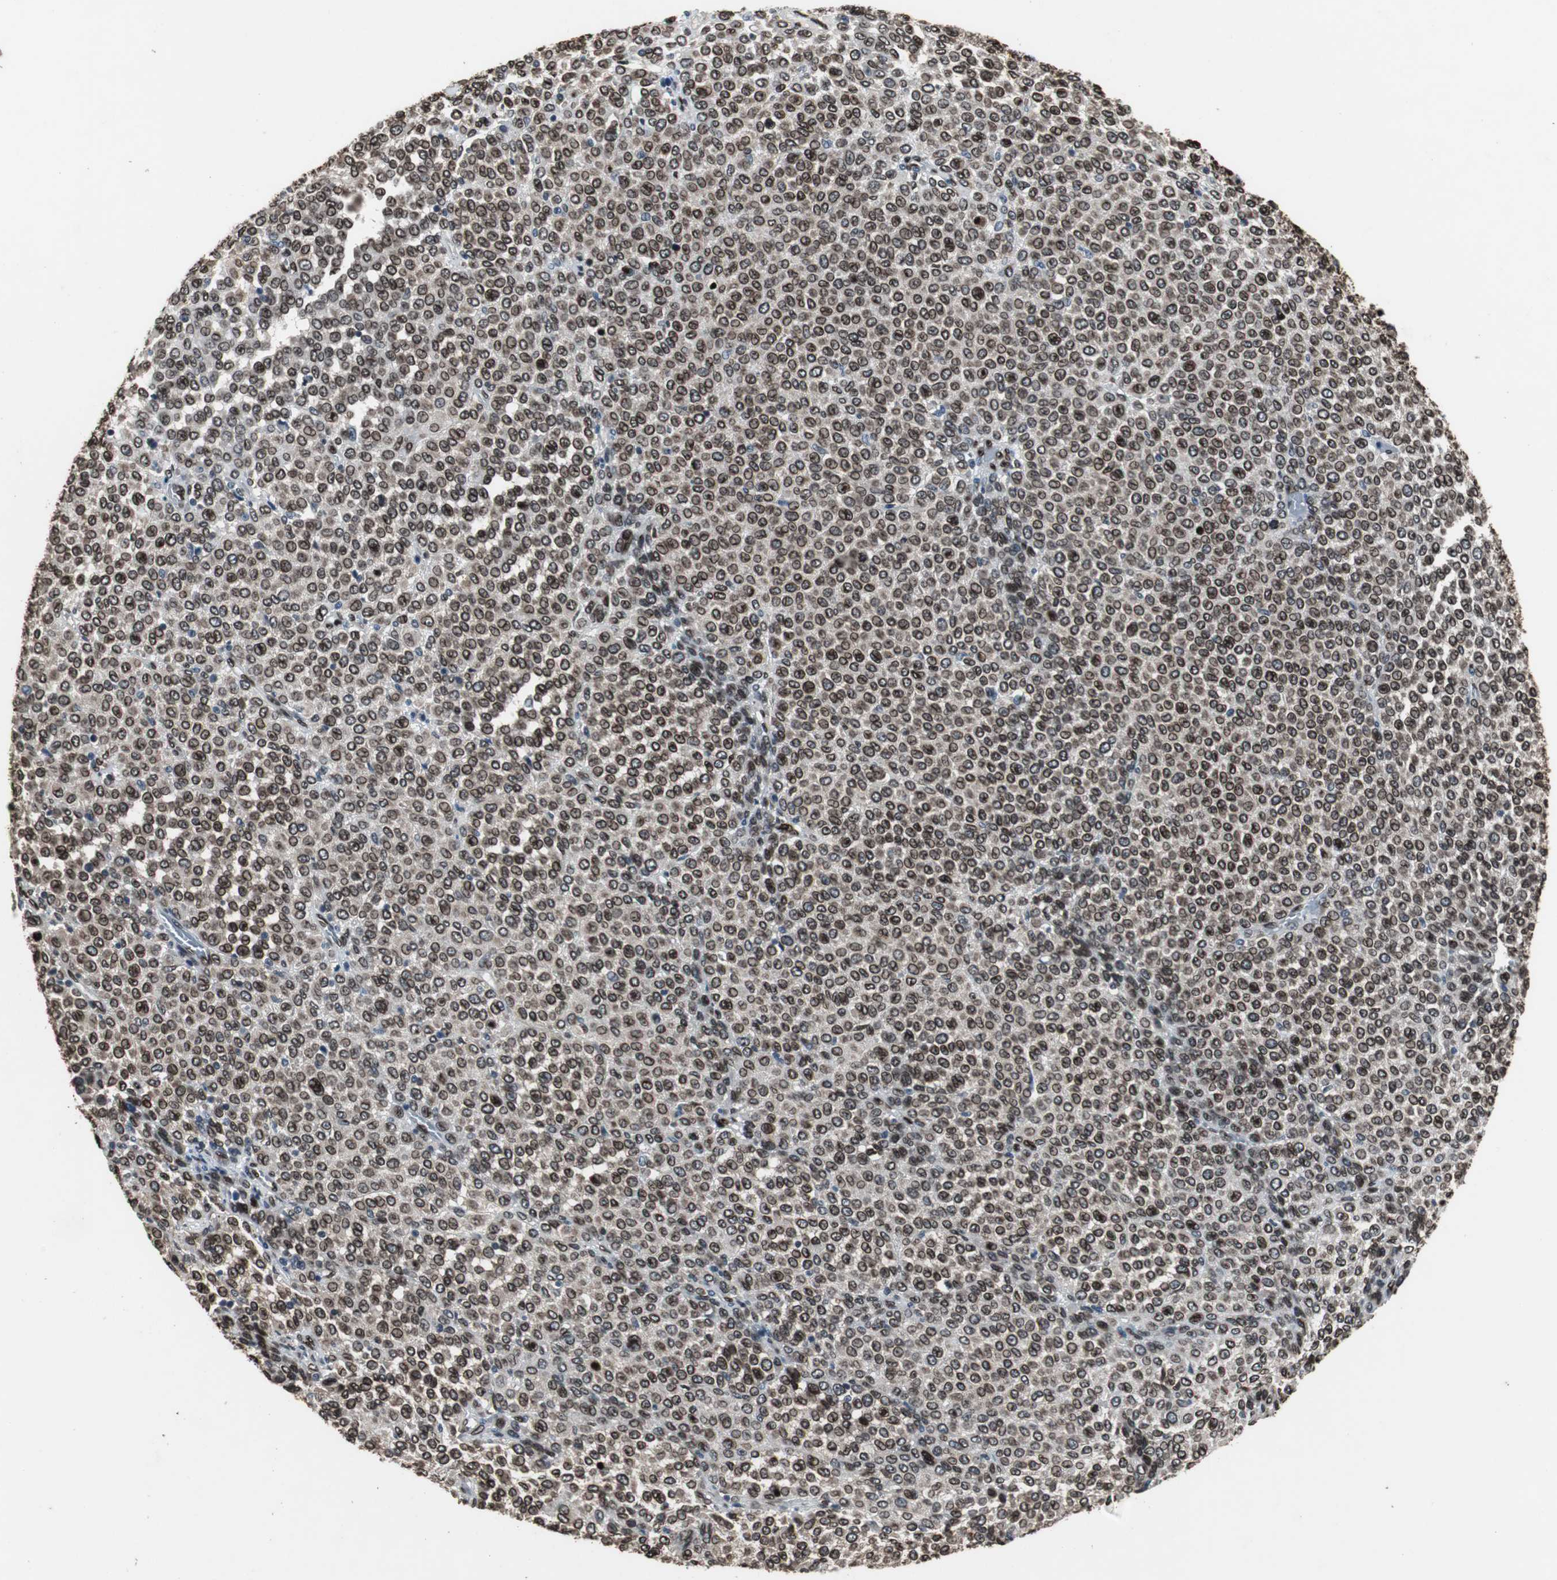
{"staining": {"intensity": "strong", "quantity": ">75%", "location": "cytoplasmic/membranous,nuclear"}, "tissue": "melanoma", "cell_type": "Tumor cells", "image_type": "cancer", "snomed": [{"axis": "morphology", "description": "Malignant melanoma, Metastatic site"}, {"axis": "topography", "description": "Pancreas"}], "caption": "This is a histology image of immunohistochemistry (IHC) staining of malignant melanoma (metastatic site), which shows strong positivity in the cytoplasmic/membranous and nuclear of tumor cells.", "gene": "LMNA", "patient": {"sex": "female", "age": 30}}